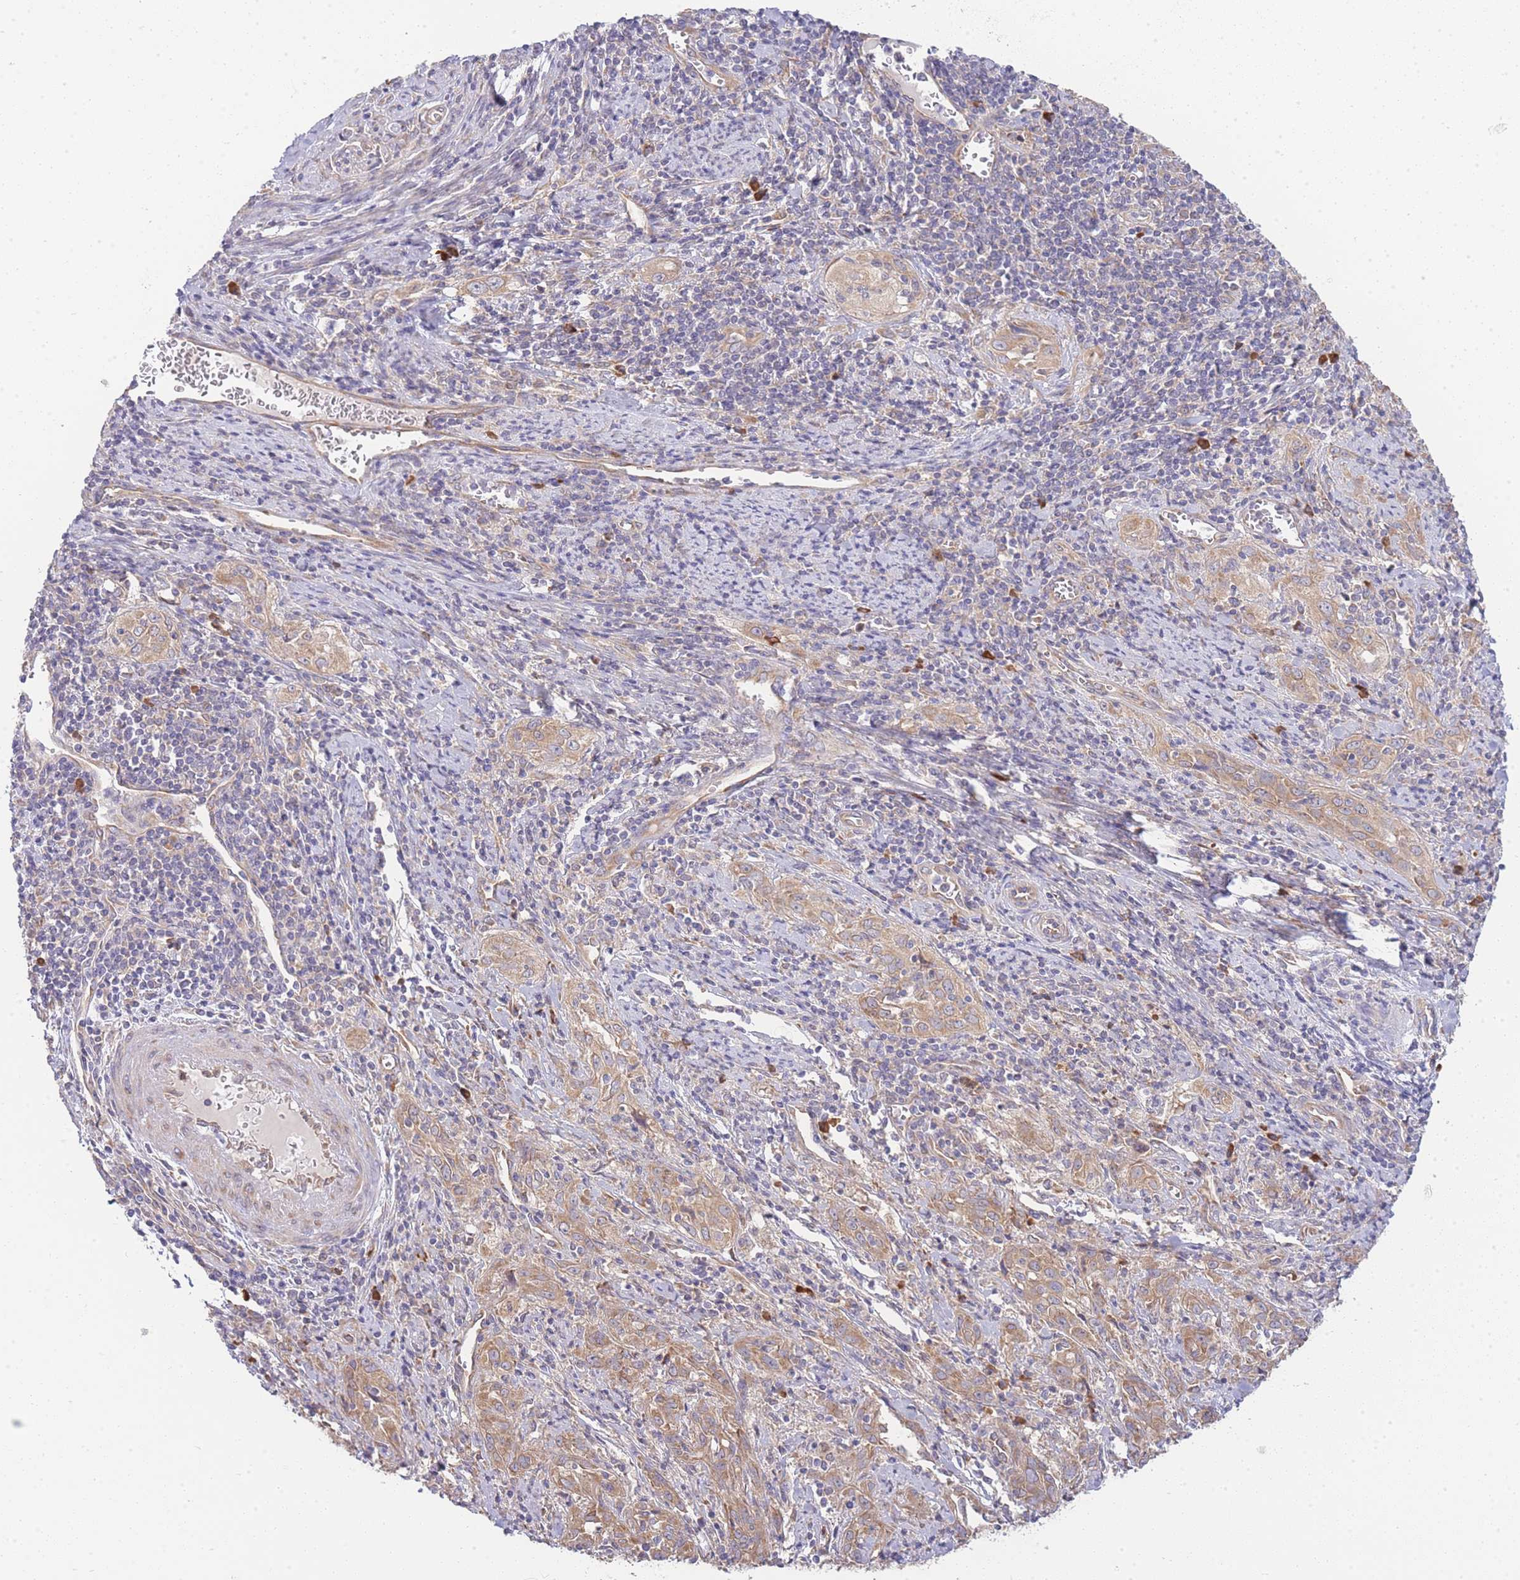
{"staining": {"intensity": "moderate", "quantity": ">75%", "location": "cytoplasmic/membranous"}, "tissue": "cervical cancer", "cell_type": "Tumor cells", "image_type": "cancer", "snomed": [{"axis": "morphology", "description": "Squamous cell carcinoma, NOS"}, {"axis": "topography", "description": "Cervix"}], "caption": "Protein staining of squamous cell carcinoma (cervical) tissue exhibits moderate cytoplasmic/membranous staining in about >75% of tumor cells.", "gene": "BEX1", "patient": {"sex": "female", "age": 57}}